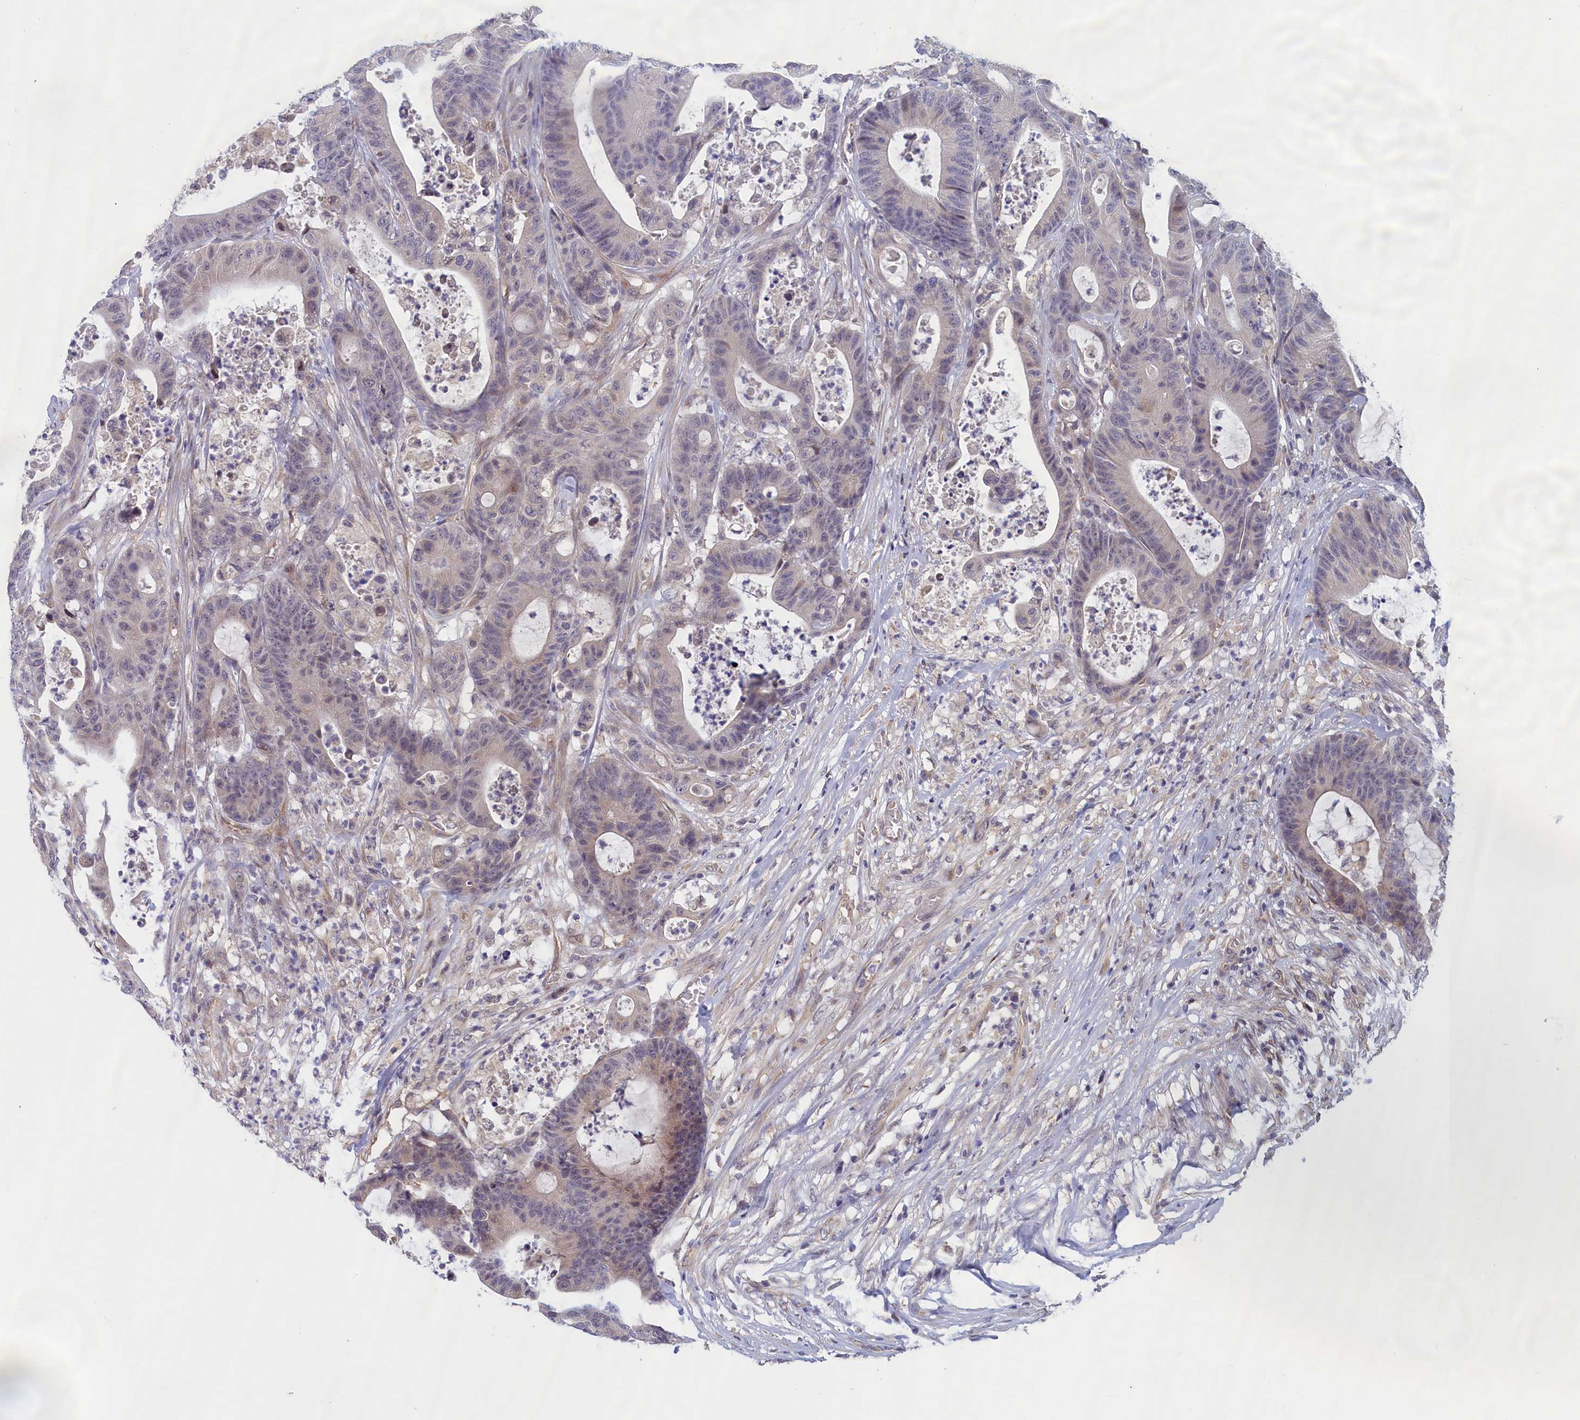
{"staining": {"intensity": "negative", "quantity": "none", "location": "none"}, "tissue": "colorectal cancer", "cell_type": "Tumor cells", "image_type": "cancer", "snomed": [{"axis": "morphology", "description": "Adenocarcinoma, NOS"}, {"axis": "topography", "description": "Colon"}], "caption": "DAB (3,3'-diaminobenzidine) immunohistochemical staining of colorectal cancer (adenocarcinoma) exhibits no significant staining in tumor cells.", "gene": "IGFALS", "patient": {"sex": "female", "age": 84}}